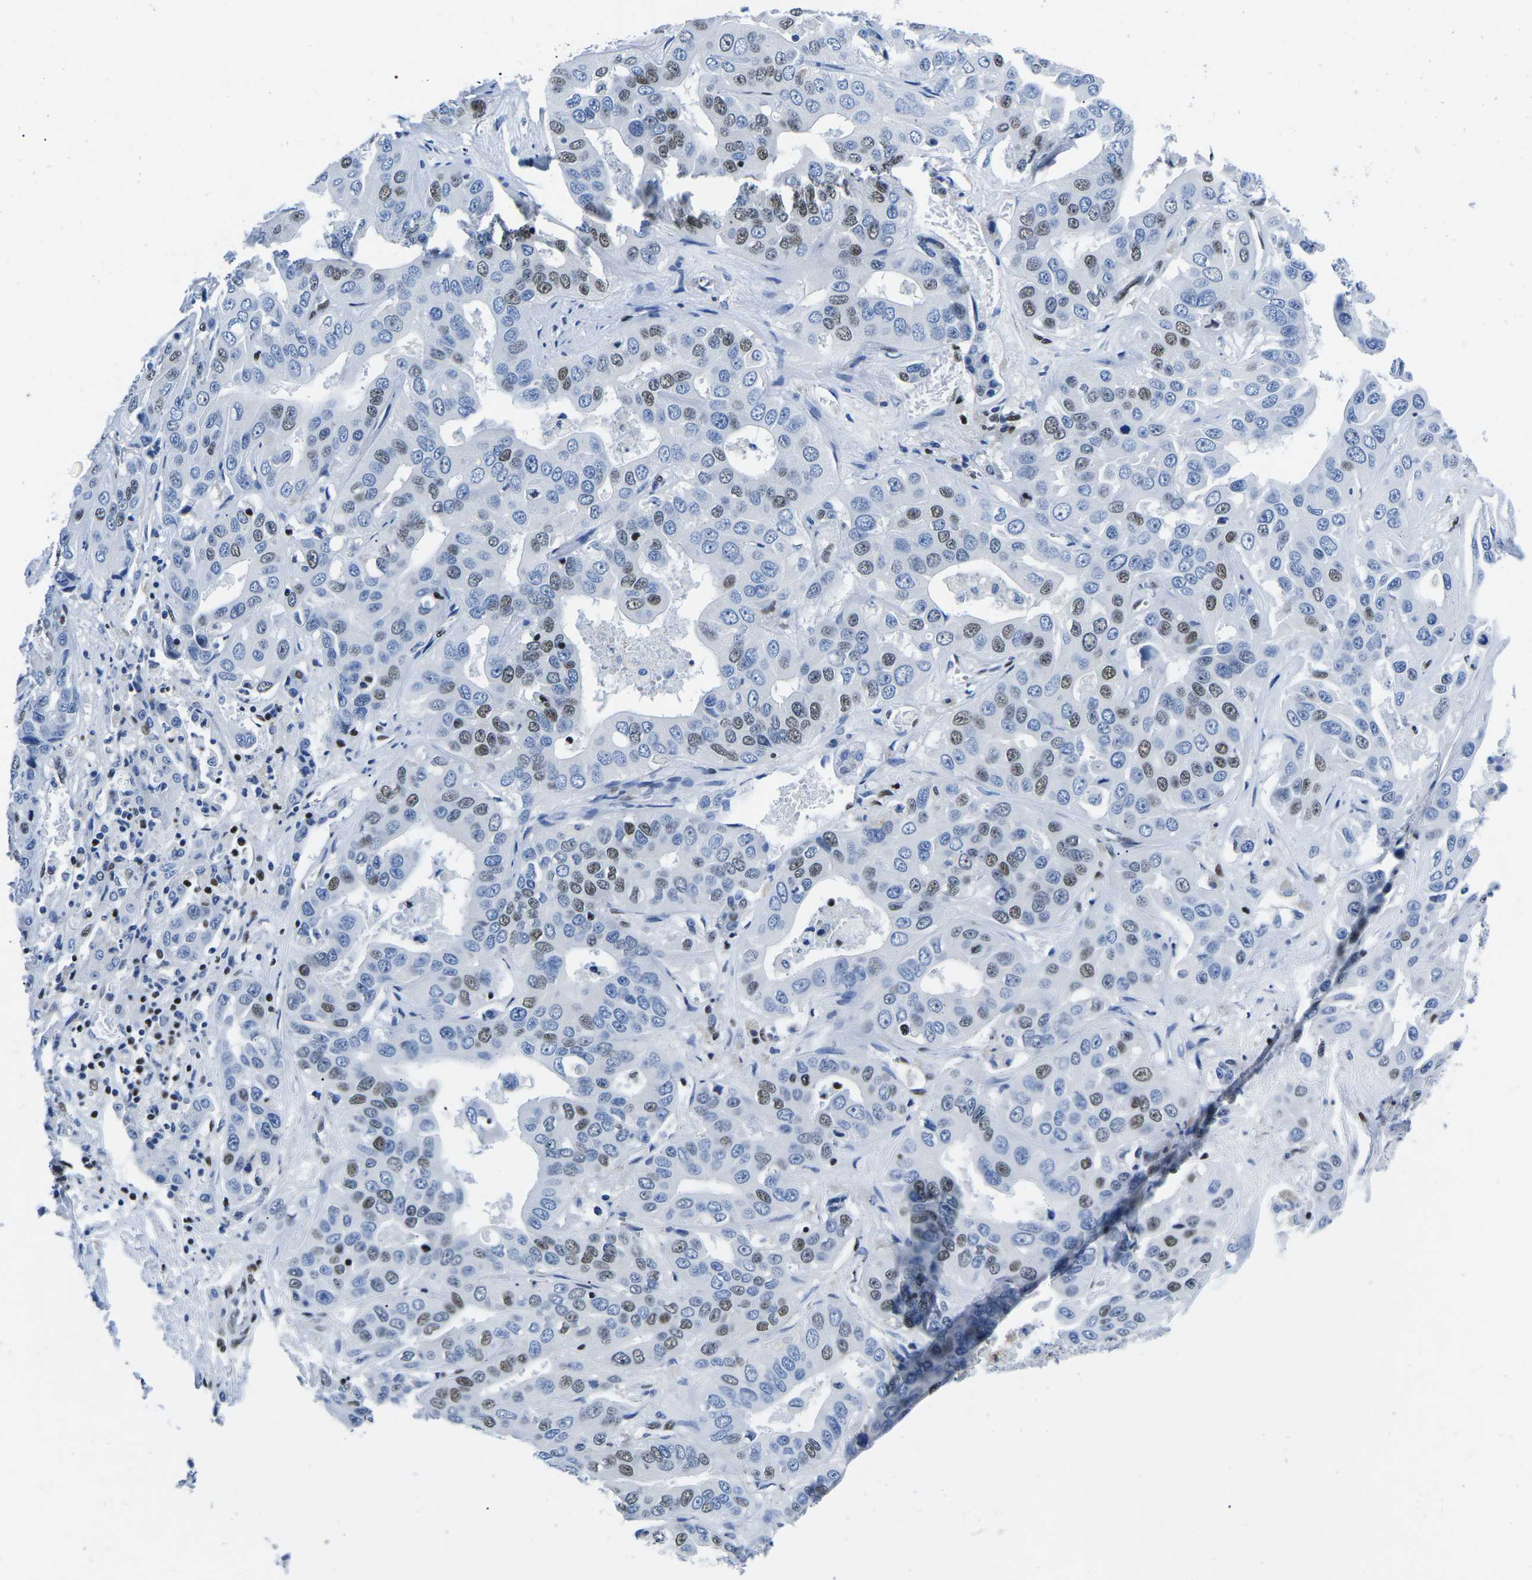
{"staining": {"intensity": "weak", "quantity": "25%-75%", "location": "nuclear"}, "tissue": "liver cancer", "cell_type": "Tumor cells", "image_type": "cancer", "snomed": [{"axis": "morphology", "description": "Cholangiocarcinoma"}, {"axis": "topography", "description": "Liver"}], "caption": "A high-resolution histopathology image shows immunohistochemistry staining of liver cancer (cholangiocarcinoma), which demonstrates weak nuclear expression in approximately 25%-75% of tumor cells.", "gene": "ATF1", "patient": {"sex": "female", "age": 52}}